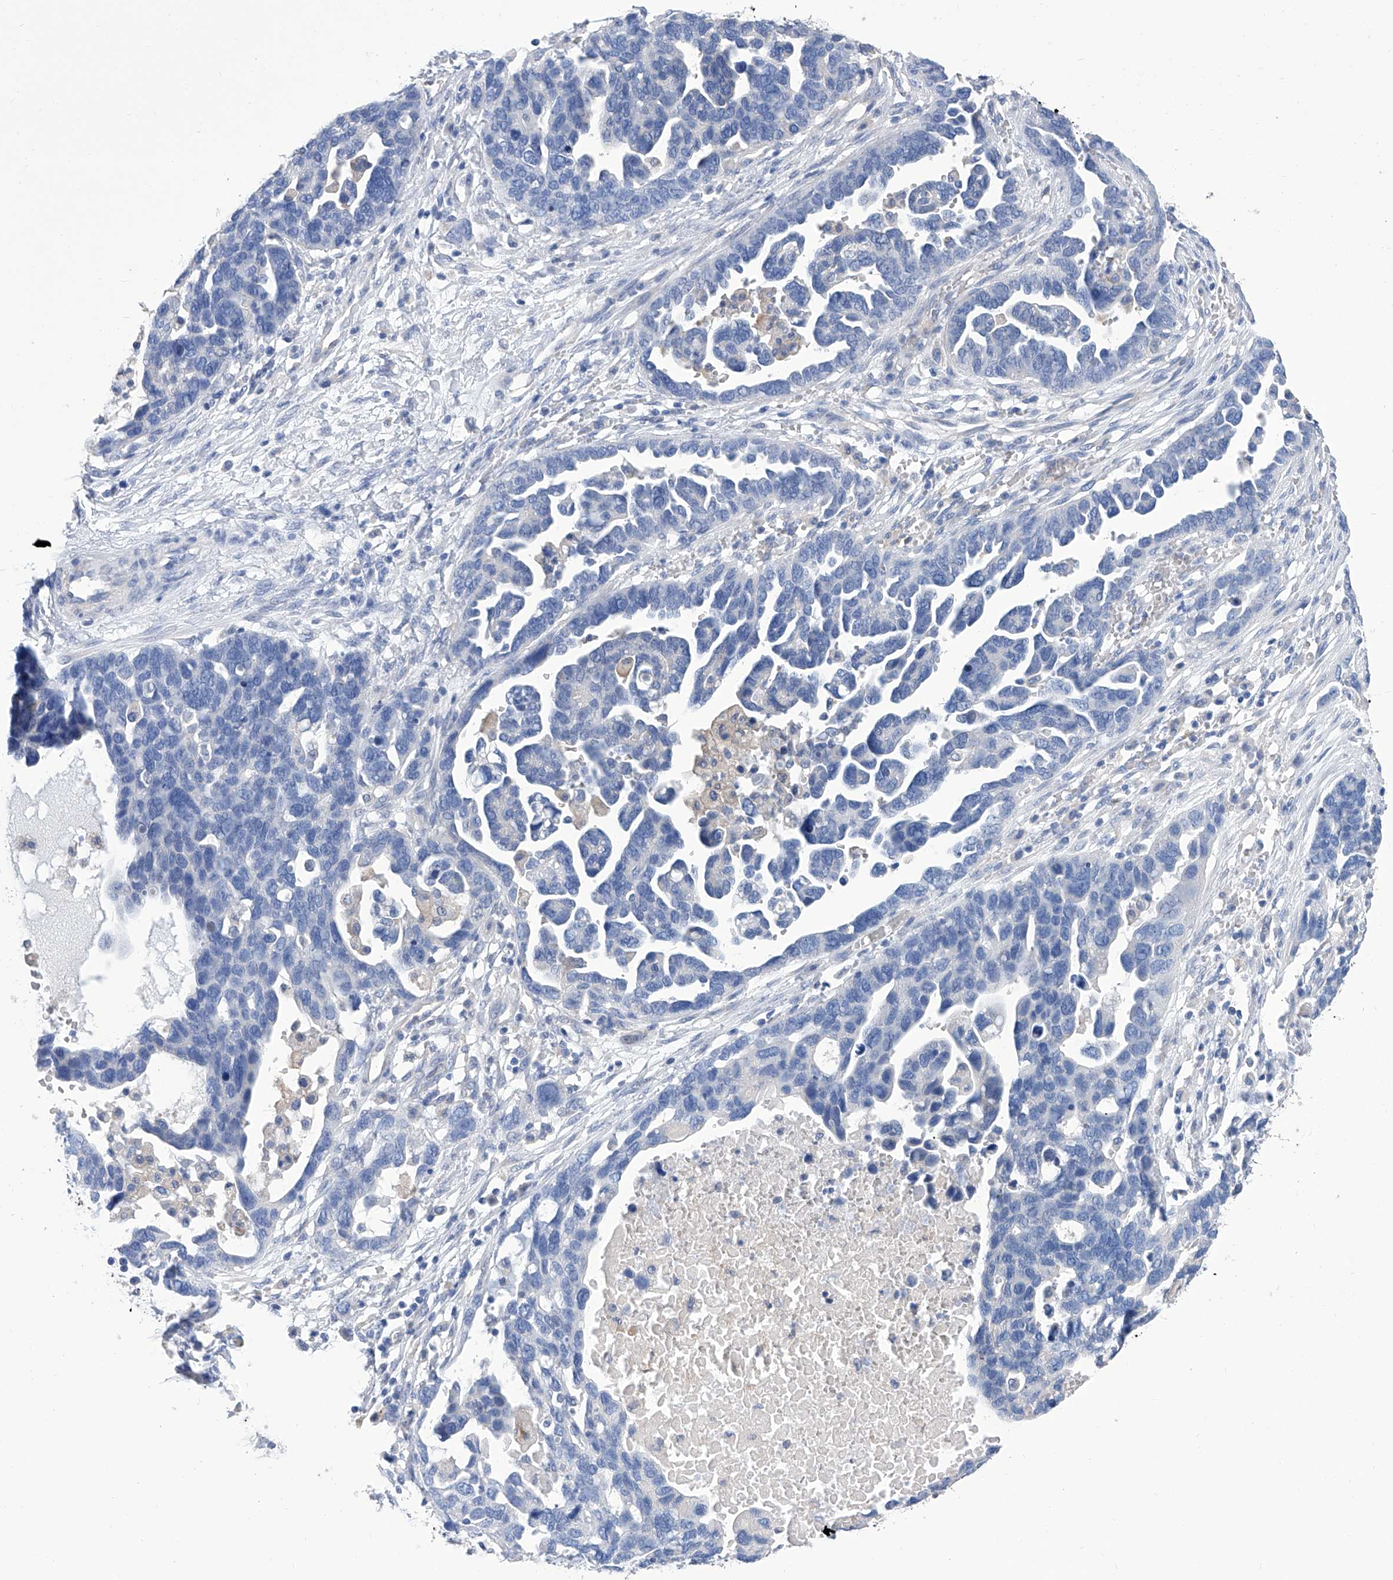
{"staining": {"intensity": "negative", "quantity": "none", "location": "none"}, "tissue": "ovarian cancer", "cell_type": "Tumor cells", "image_type": "cancer", "snomed": [{"axis": "morphology", "description": "Cystadenocarcinoma, serous, NOS"}, {"axis": "topography", "description": "Ovary"}], "caption": "Immunohistochemistry (IHC) photomicrograph of serous cystadenocarcinoma (ovarian) stained for a protein (brown), which shows no staining in tumor cells.", "gene": "SMS", "patient": {"sex": "female", "age": 54}}